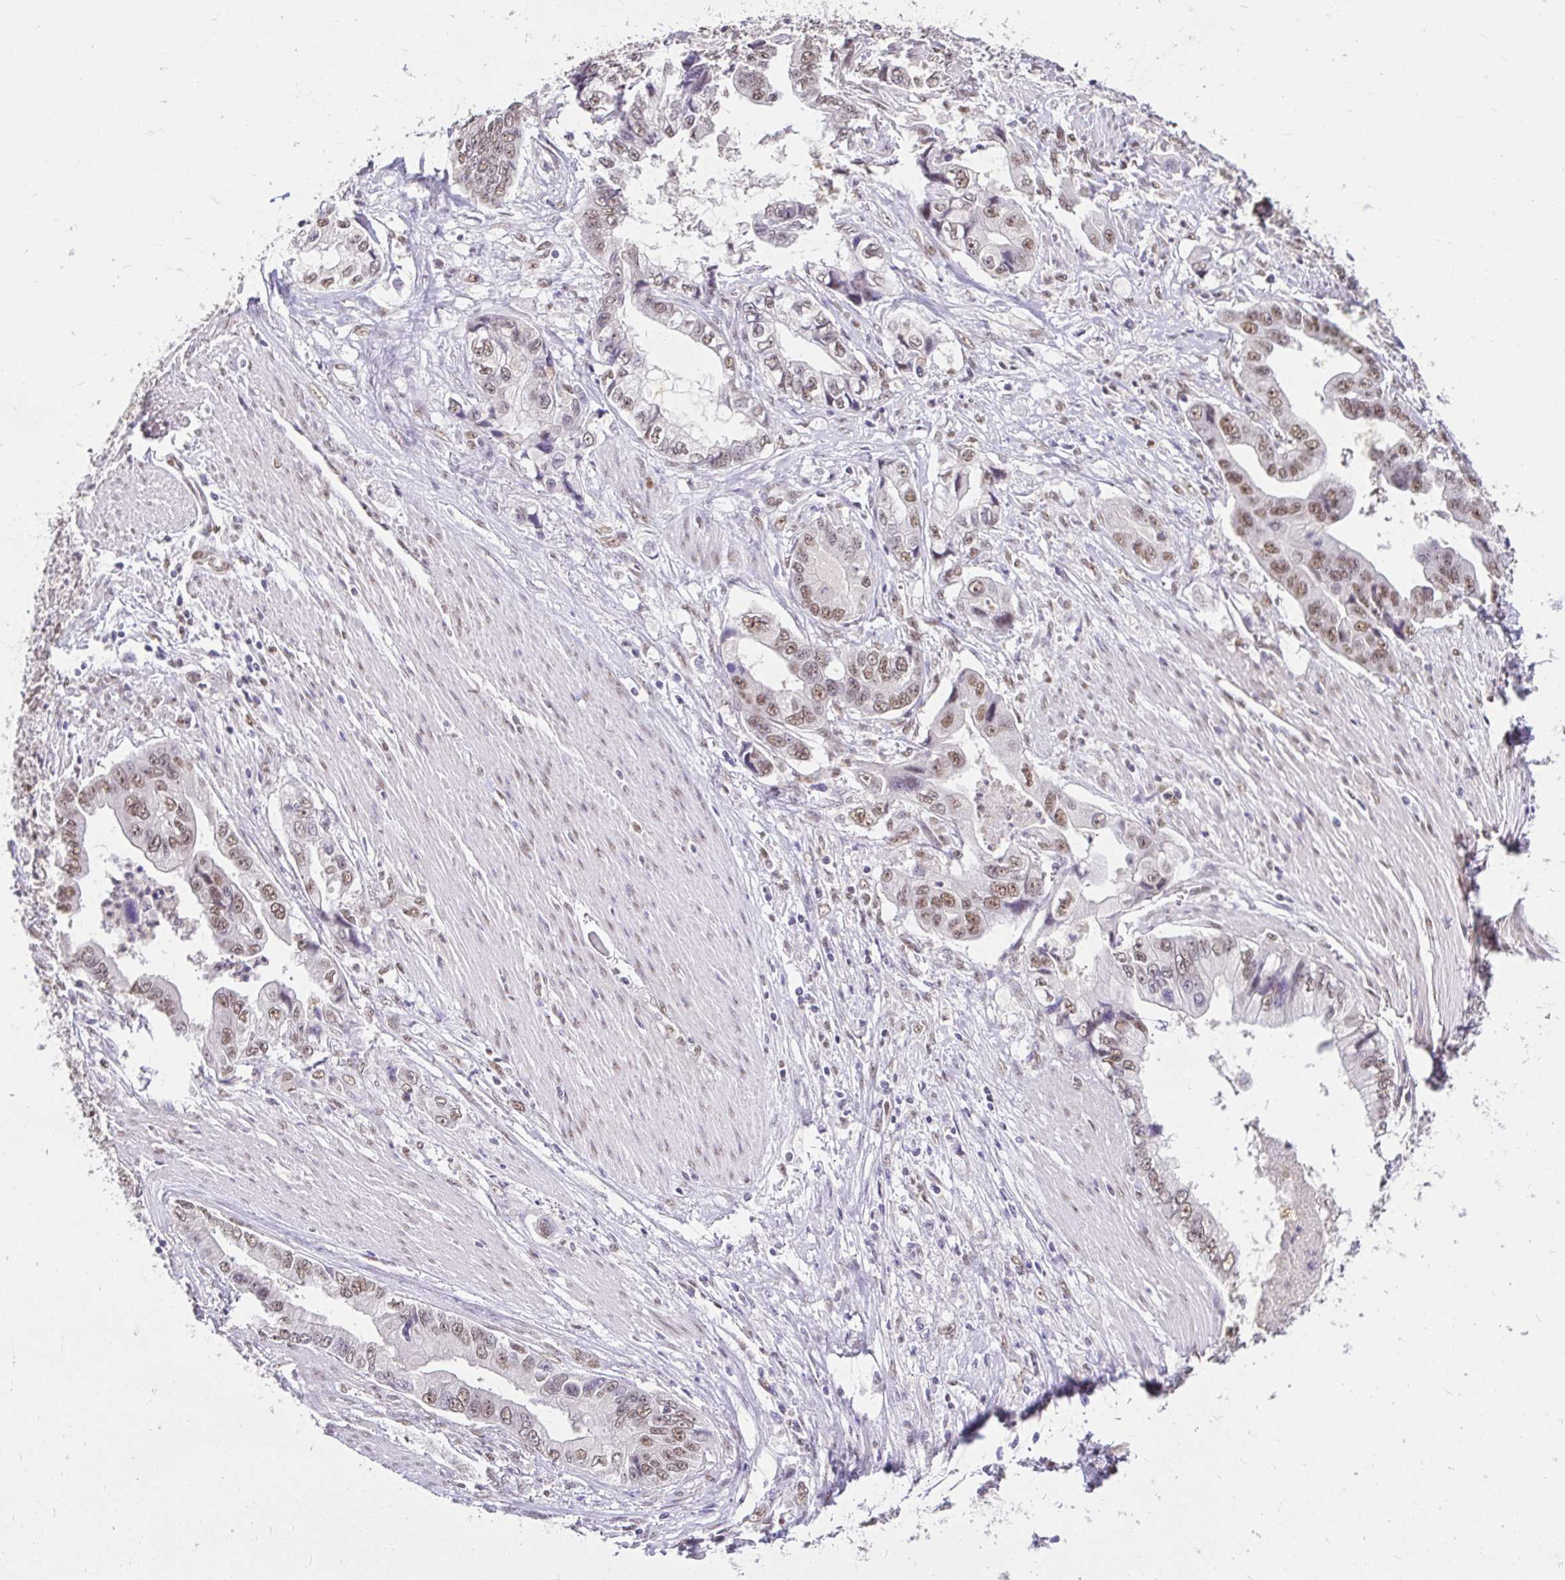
{"staining": {"intensity": "moderate", "quantity": ">75%", "location": "nuclear"}, "tissue": "stomach cancer", "cell_type": "Tumor cells", "image_type": "cancer", "snomed": [{"axis": "morphology", "description": "Adenocarcinoma, NOS"}, {"axis": "topography", "description": "Pancreas"}, {"axis": "topography", "description": "Stomach, upper"}], "caption": "A micrograph of human adenocarcinoma (stomach) stained for a protein reveals moderate nuclear brown staining in tumor cells.", "gene": "RIMS4", "patient": {"sex": "male", "age": 77}}